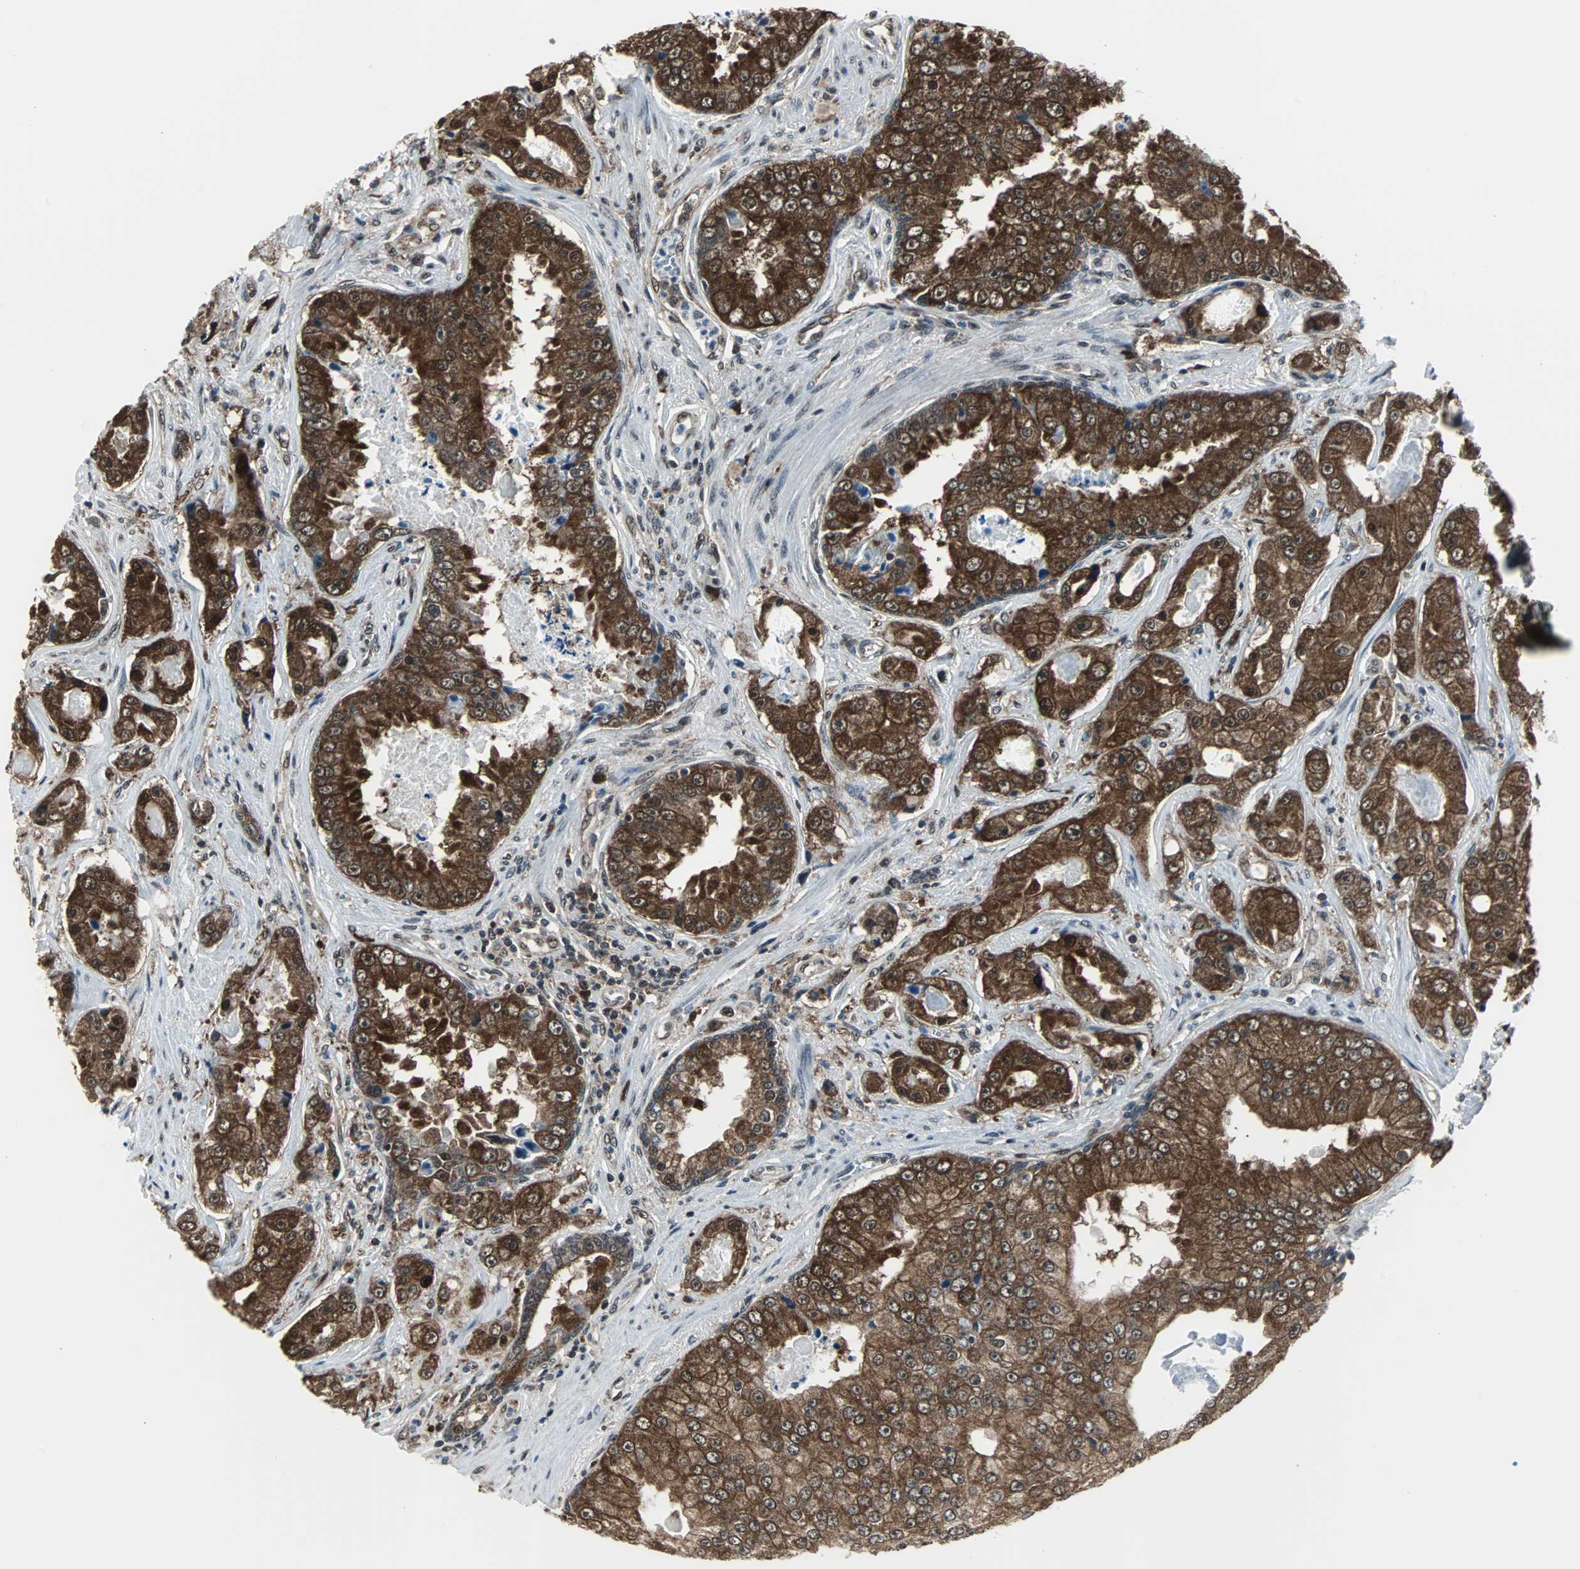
{"staining": {"intensity": "strong", "quantity": ">75%", "location": "cytoplasmic/membranous,nuclear"}, "tissue": "prostate cancer", "cell_type": "Tumor cells", "image_type": "cancer", "snomed": [{"axis": "morphology", "description": "Adenocarcinoma, High grade"}, {"axis": "topography", "description": "Prostate"}], "caption": "Strong cytoplasmic/membranous and nuclear expression for a protein is identified in approximately >75% of tumor cells of prostate cancer (adenocarcinoma (high-grade)) using immunohistochemistry.", "gene": "VCP", "patient": {"sex": "male", "age": 73}}